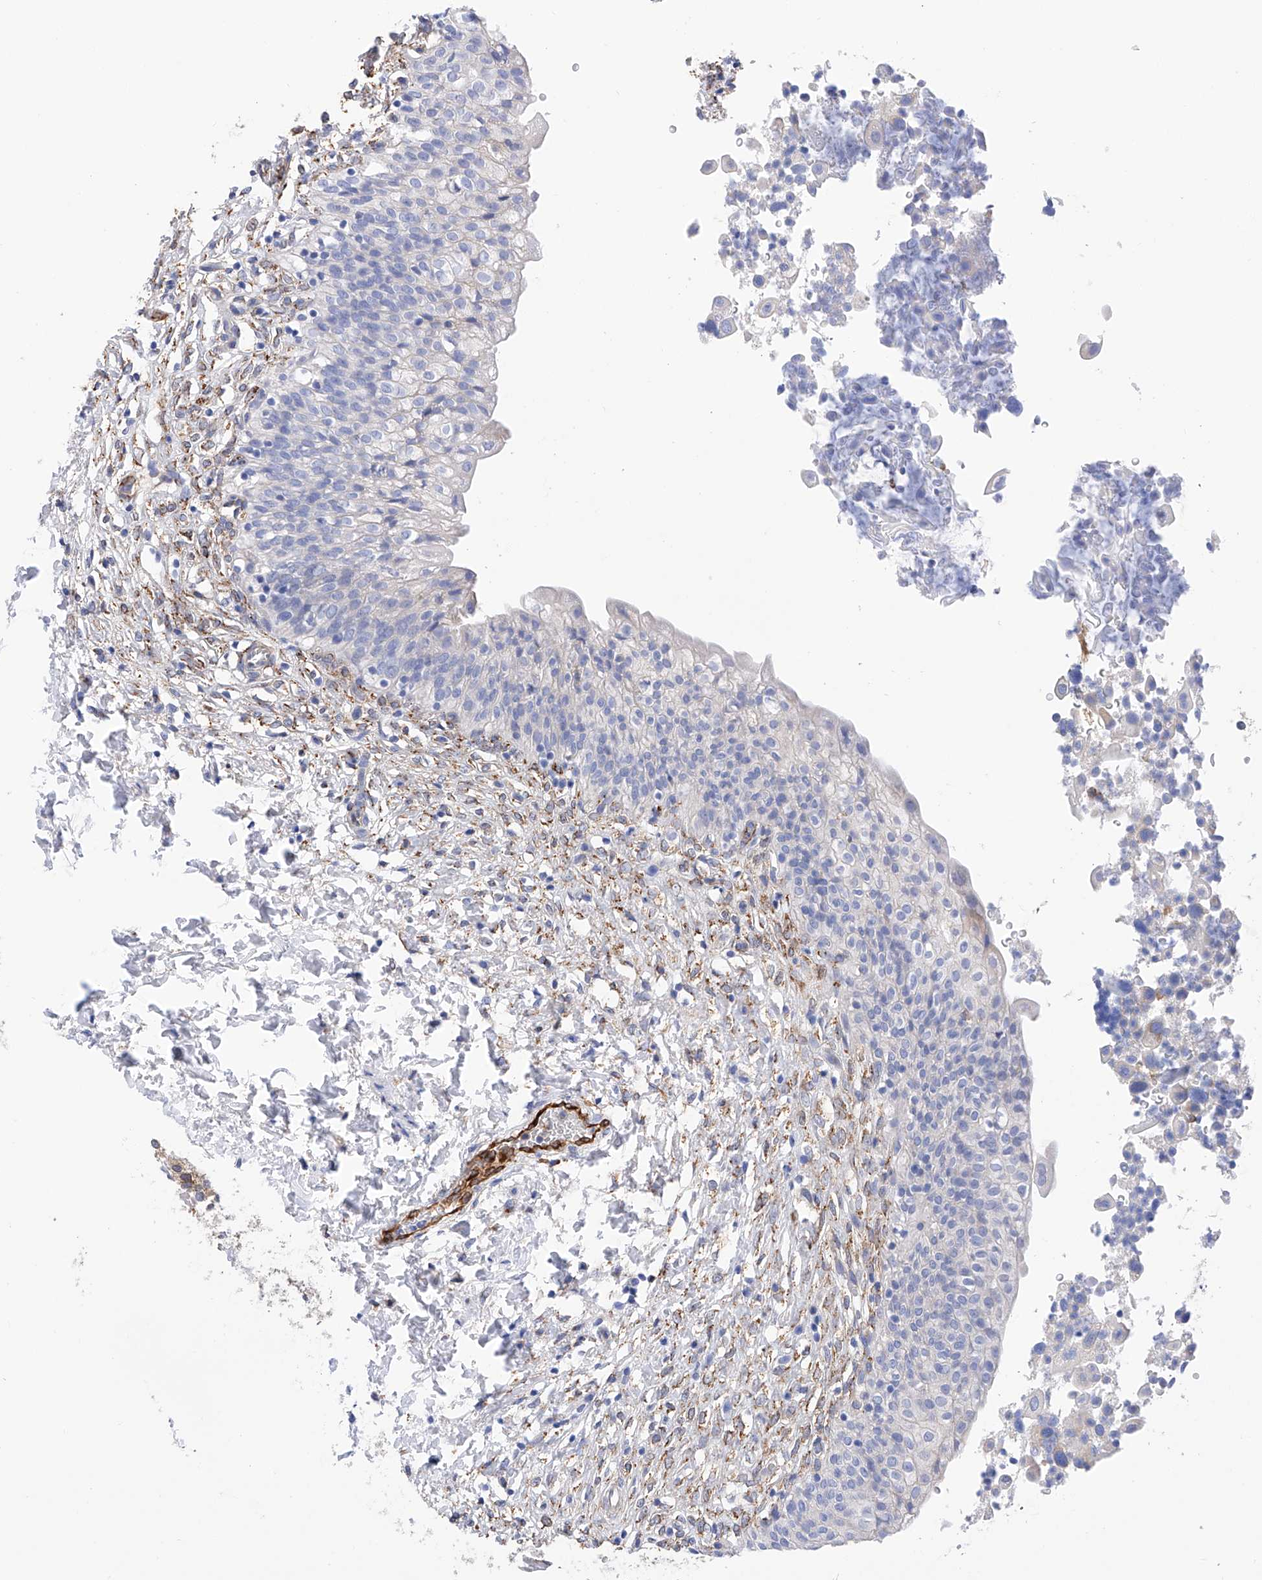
{"staining": {"intensity": "weak", "quantity": "25%-75%", "location": "cytoplasmic/membranous"}, "tissue": "urinary bladder", "cell_type": "Urothelial cells", "image_type": "normal", "snomed": [{"axis": "morphology", "description": "Normal tissue, NOS"}, {"axis": "topography", "description": "Urinary bladder"}], "caption": "Urinary bladder stained for a protein shows weak cytoplasmic/membranous positivity in urothelial cells. The protein of interest is stained brown, and the nuclei are stained in blue (DAB IHC with brightfield microscopy, high magnification).", "gene": "PDIA5", "patient": {"sex": "male", "age": 55}}